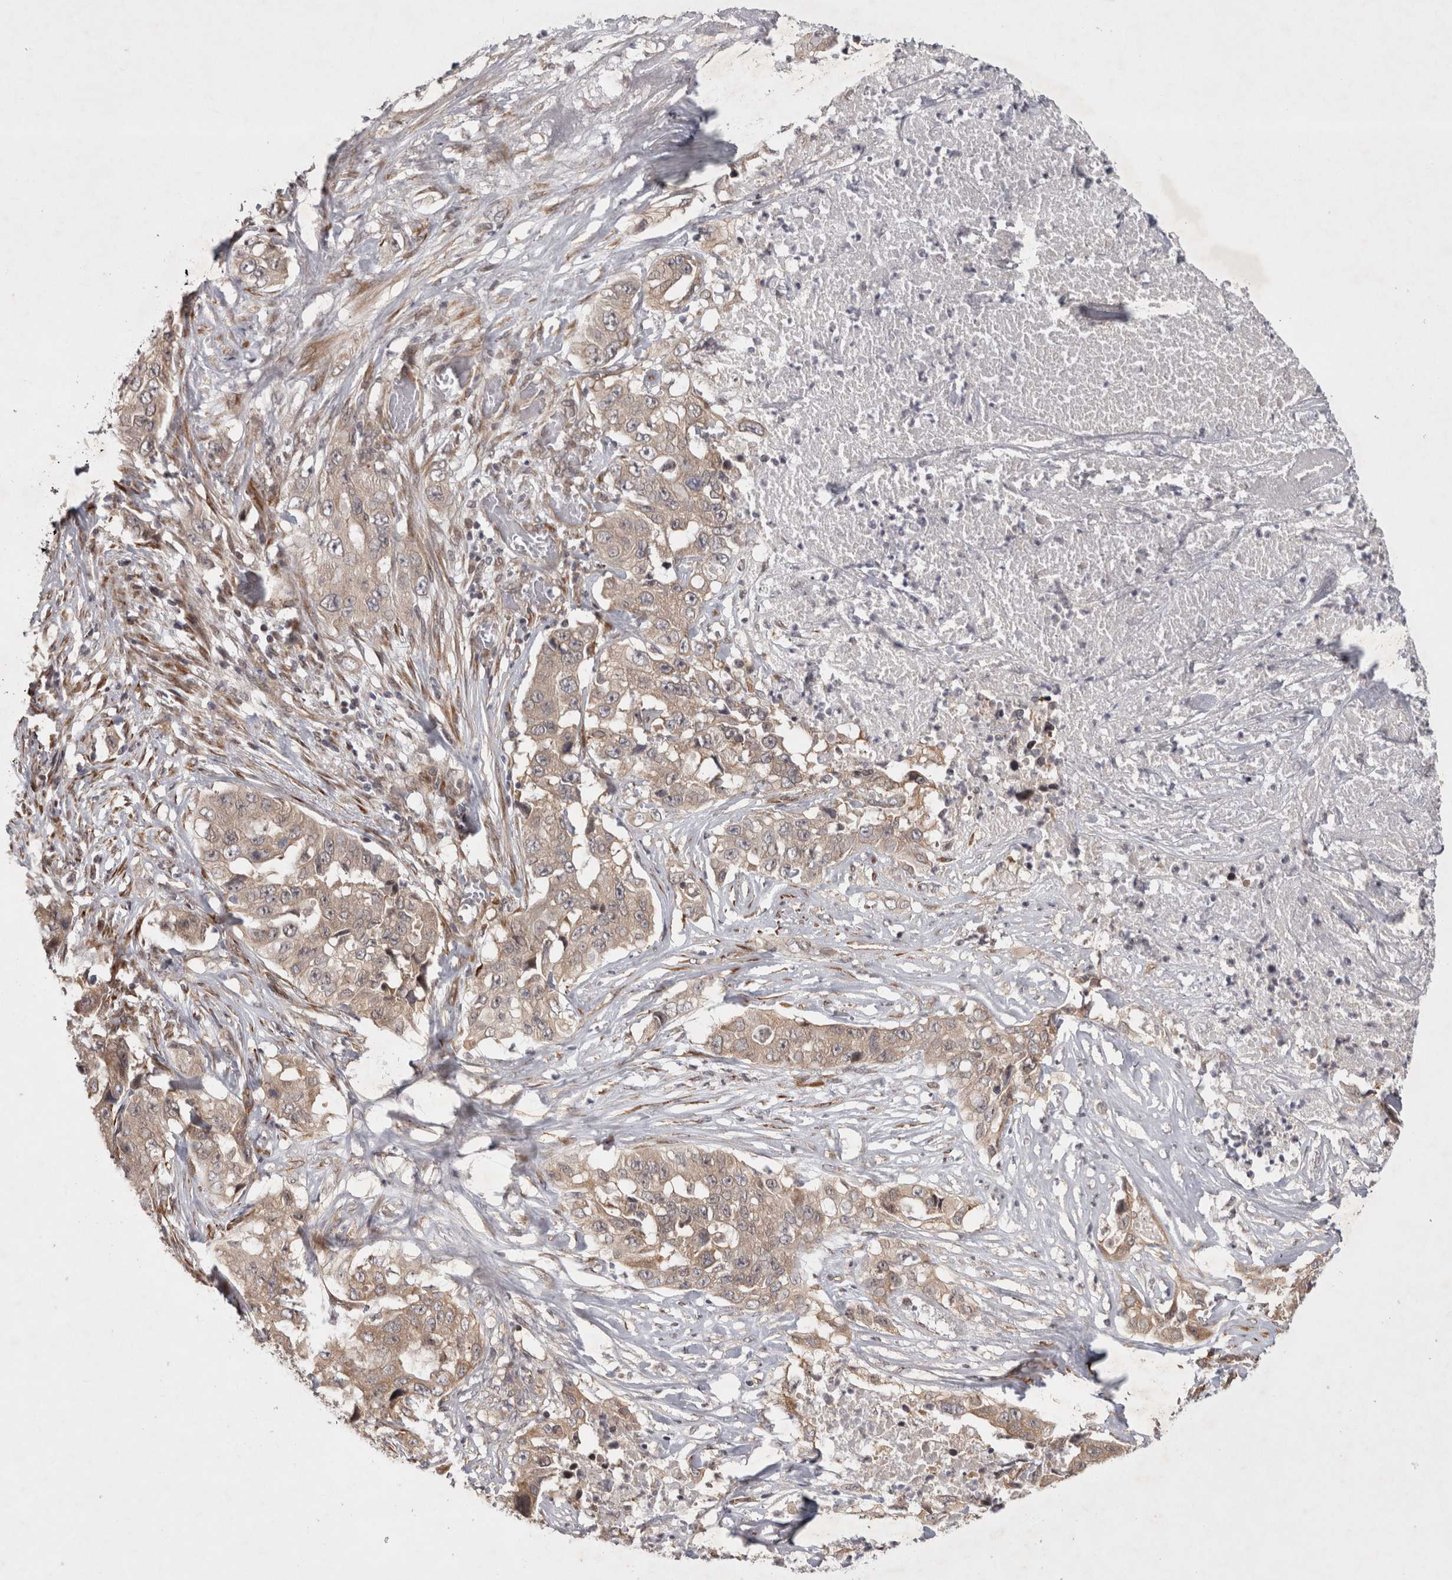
{"staining": {"intensity": "weak", "quantity": ">75%", "location": "cytoplasmic/membranous"}, "tissue": "lung cancer", "cell_type": "Tumor cells", "image_type": "cancer", "snomed": [{"axis": "morphology", "description": "Adenocarcinoma, NOS"}, {"axis": "topography", "description": "Lung"}], "caption": "IHC (DAB (3,3'-diaminobenzidine)) staining of human lung cancer (adenocarcinoma) shows weak cytoplasmic/membranous protein staining in approximately >75% of tumor cells. (DAB = brown stain, brightfield microscopy at high magnification).", "gene": "ZNF318", "patient": {"sex": "female", "age": 51}}